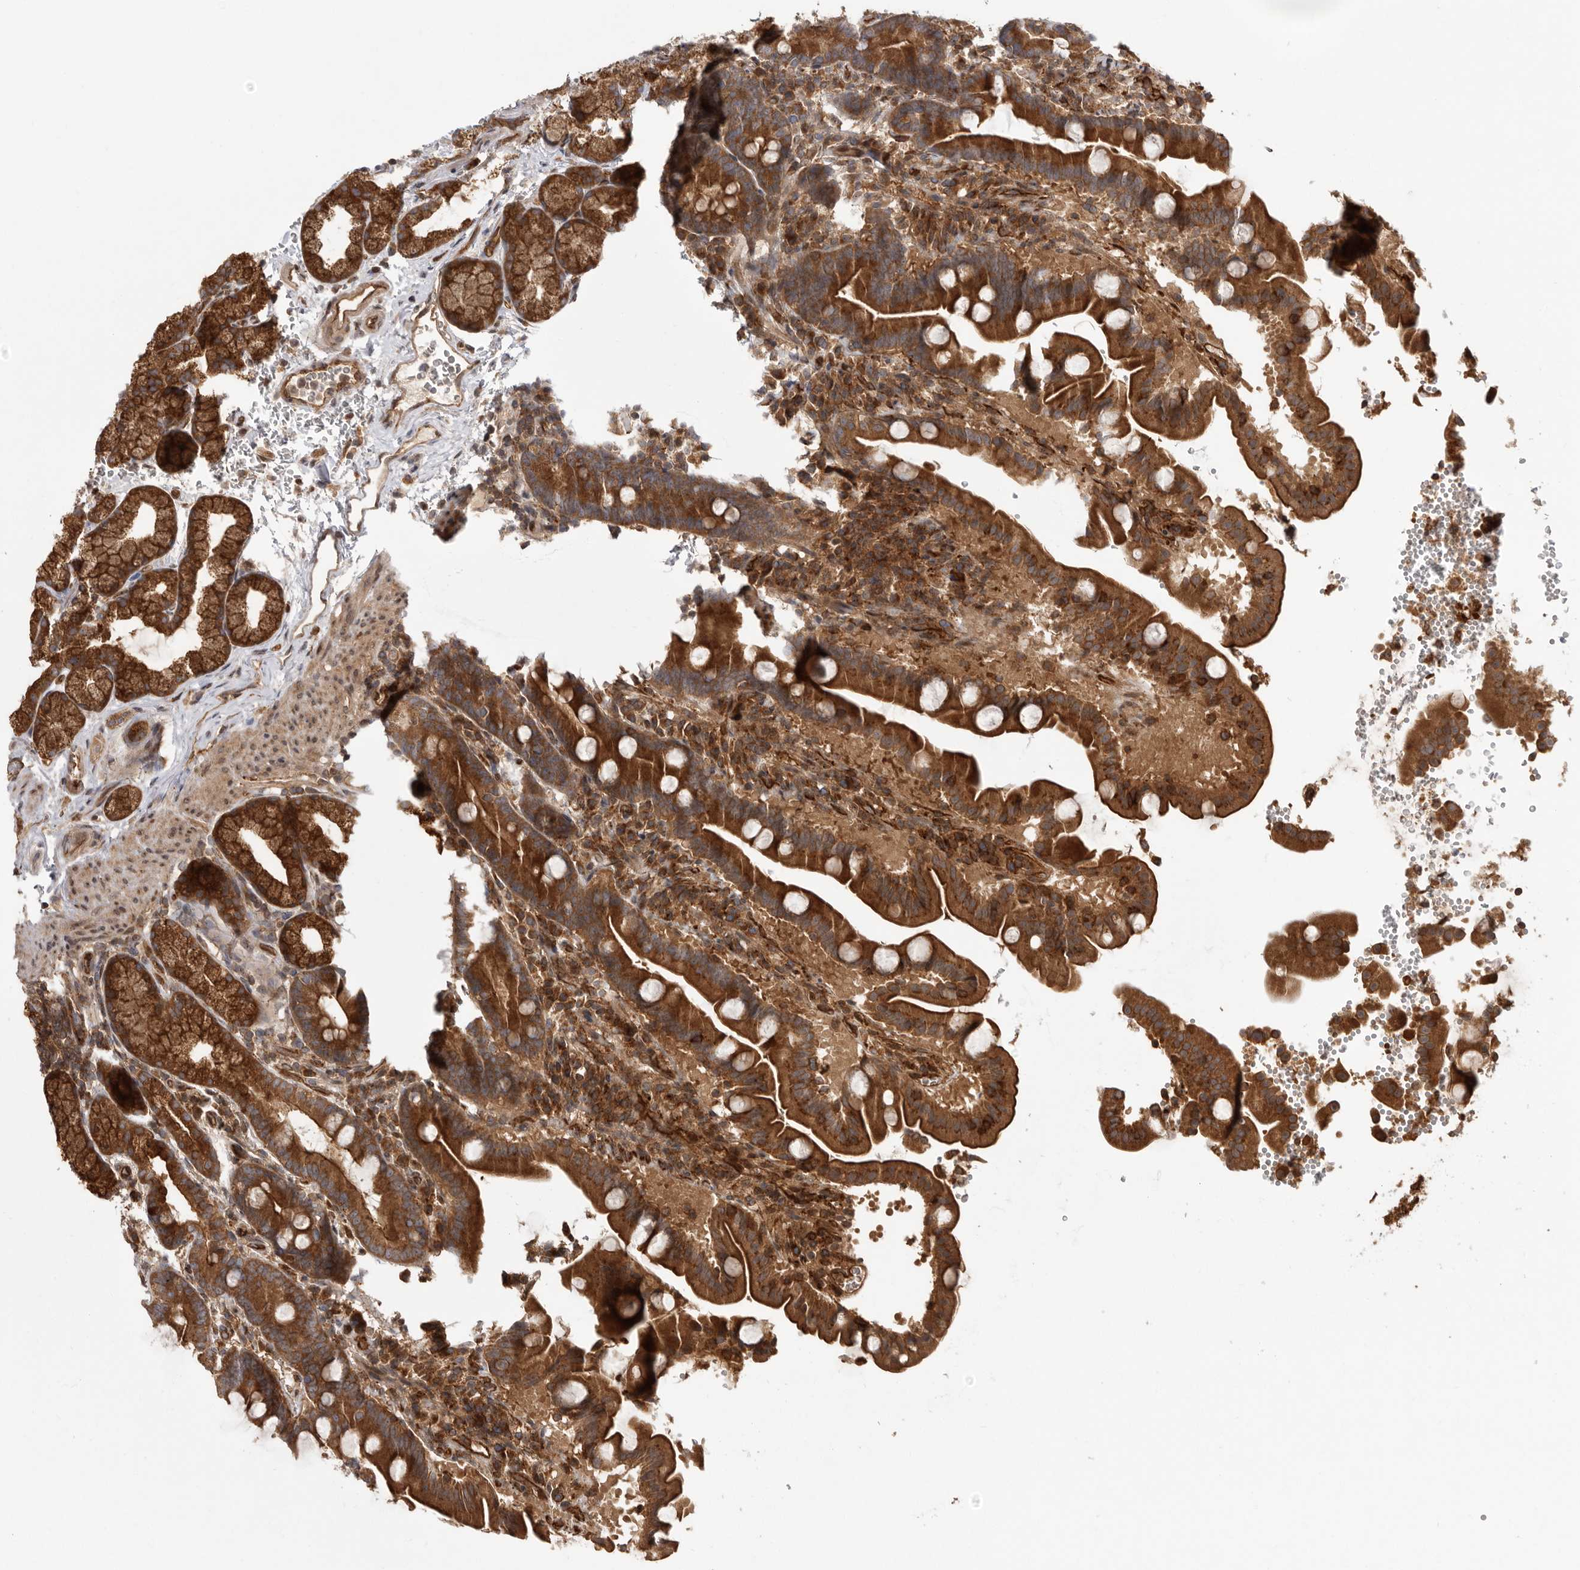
{"staining": {"intensity": "strong", "quantity": "25%-75%", "location": "cytoplasmic/membranous"}, "tissue": "duodenum", "cell_type": "Glandular cells", "image_type": "normal", "snomed": [{"axis": "morphology", "description": "Normal tissue, NOS"}, {"axis": "topography", "description": "Duodenum"}], "caption": "This is a histology image of immunohistochemistry staining of benign duodenum, which shows strong positivity in the cytoplasmic/membranous of glandular cells.", "gene": "DHDDS", "patient": {"sex": "male", "age": 54}}